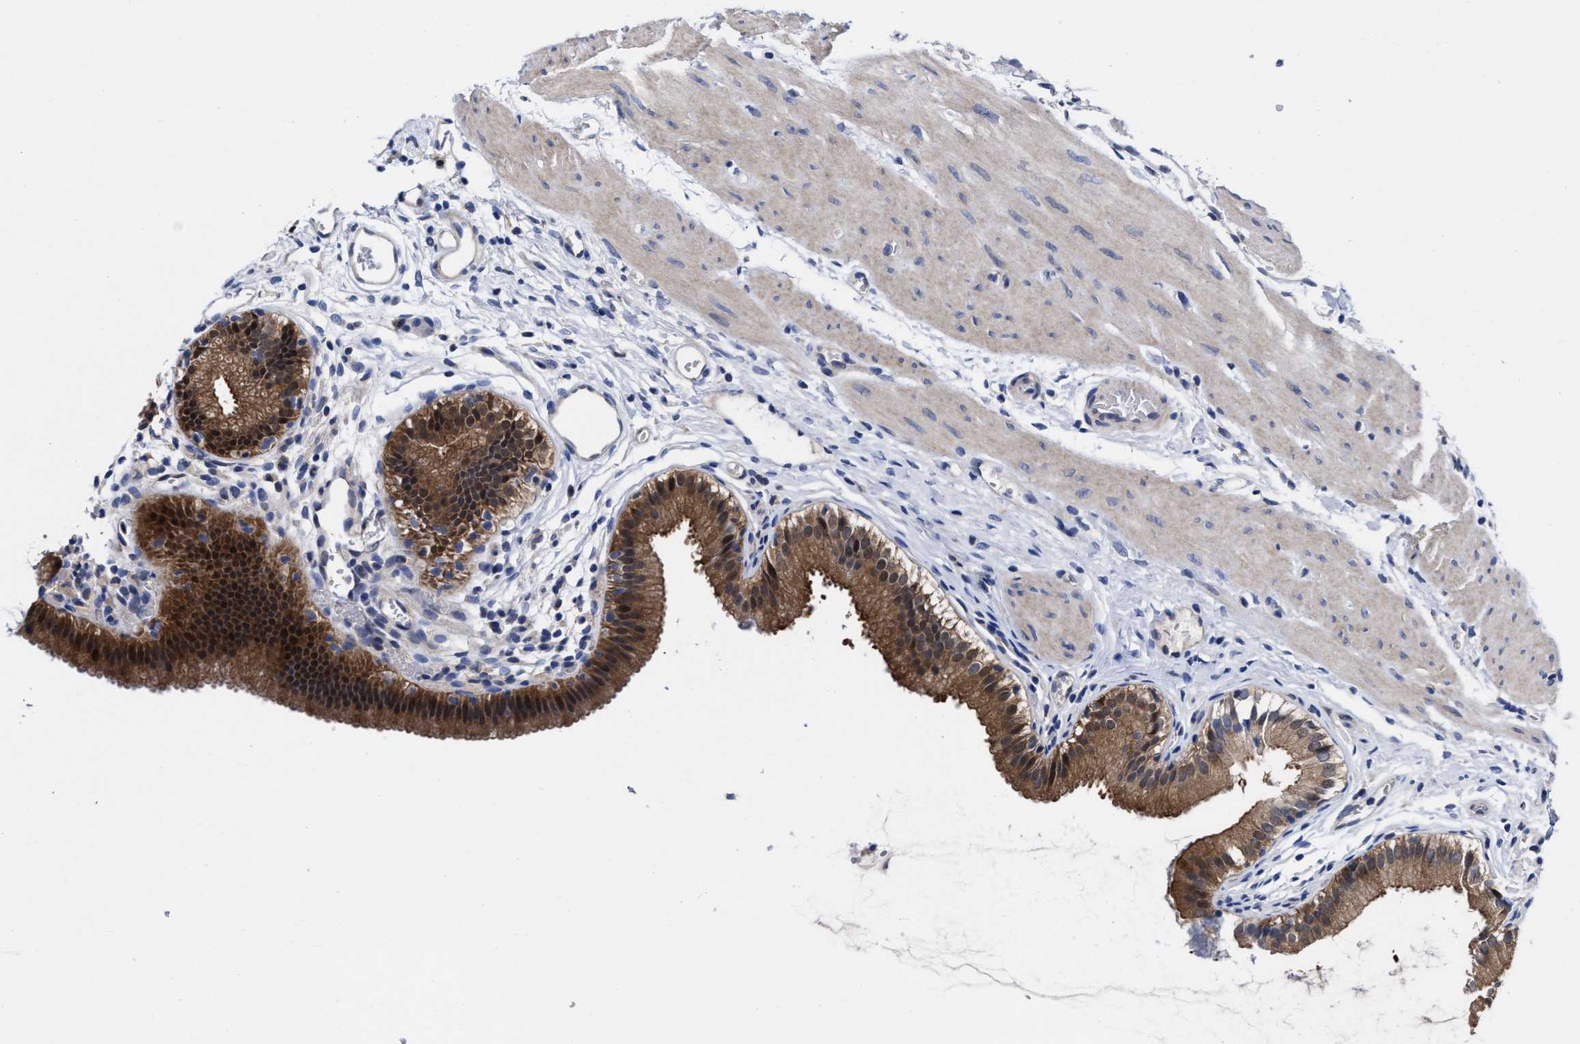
{"staining": {"intensity": "strong", "quantity": ">75%", "location": "cytoplasmic/membranous,nuclear"}, "tissue": "gallbladder", "cell_type": "Glandular cells", "image_type": "normal", "snomed": [{"axis": "morphology", "description": "Normal tissue, NOS"}, {"axis": "topography", "description": "Gallbladder"}], "caption": "IHC (DAB) staining of normal gallbladder exhibits strong cytoplasmic/membranous,nuclear protein expression in about >75% of glandular cells.", "gene": "TXNDC17", "patient": {"sex": "female", "age": 26}}